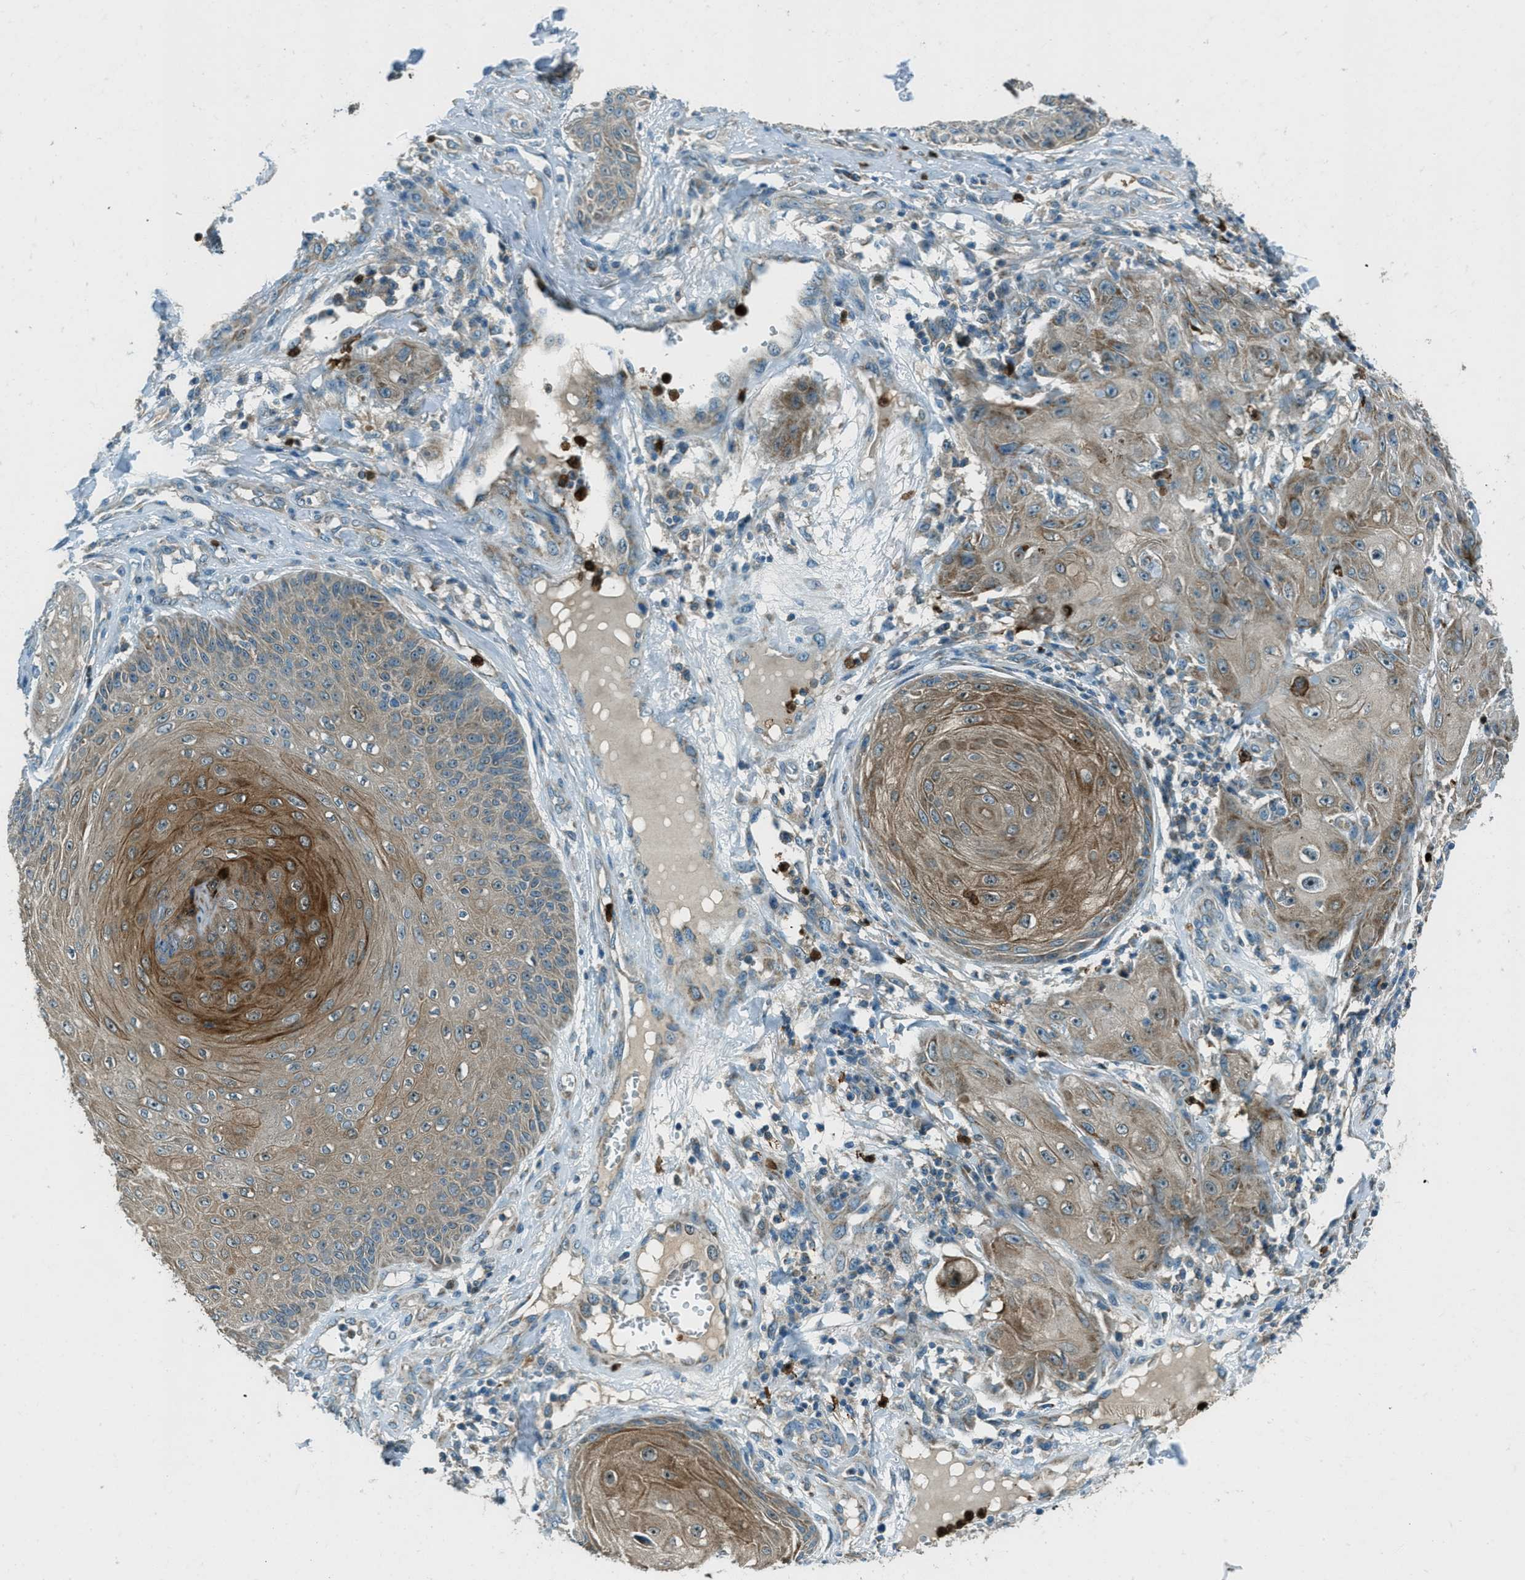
{"staining": {"intensity": "weak", "quantity": ">75%", "location": "cytoplasmic/membranous"}, "tissue": "skin cancer", "cell_type": "Tumor cells", "image_type": "cancer", "snomed": [{"axis": "morphology", "description": "Squamous cell carcinoma, NOS"}, {"axis": "topography", "description": "Skin"}], "caption": "IHC image of neoplastic tissue: skin cancer (squamous cell carcinoma) stained using IHC shows low levels of weak protein expression localized specifically in the cytoplasmic/membranous of tumor cells, appearing as a cytoplasmic/membranous brown color.", "gene": "FAR1", "patient": {"sex": "male", "age": 74}}